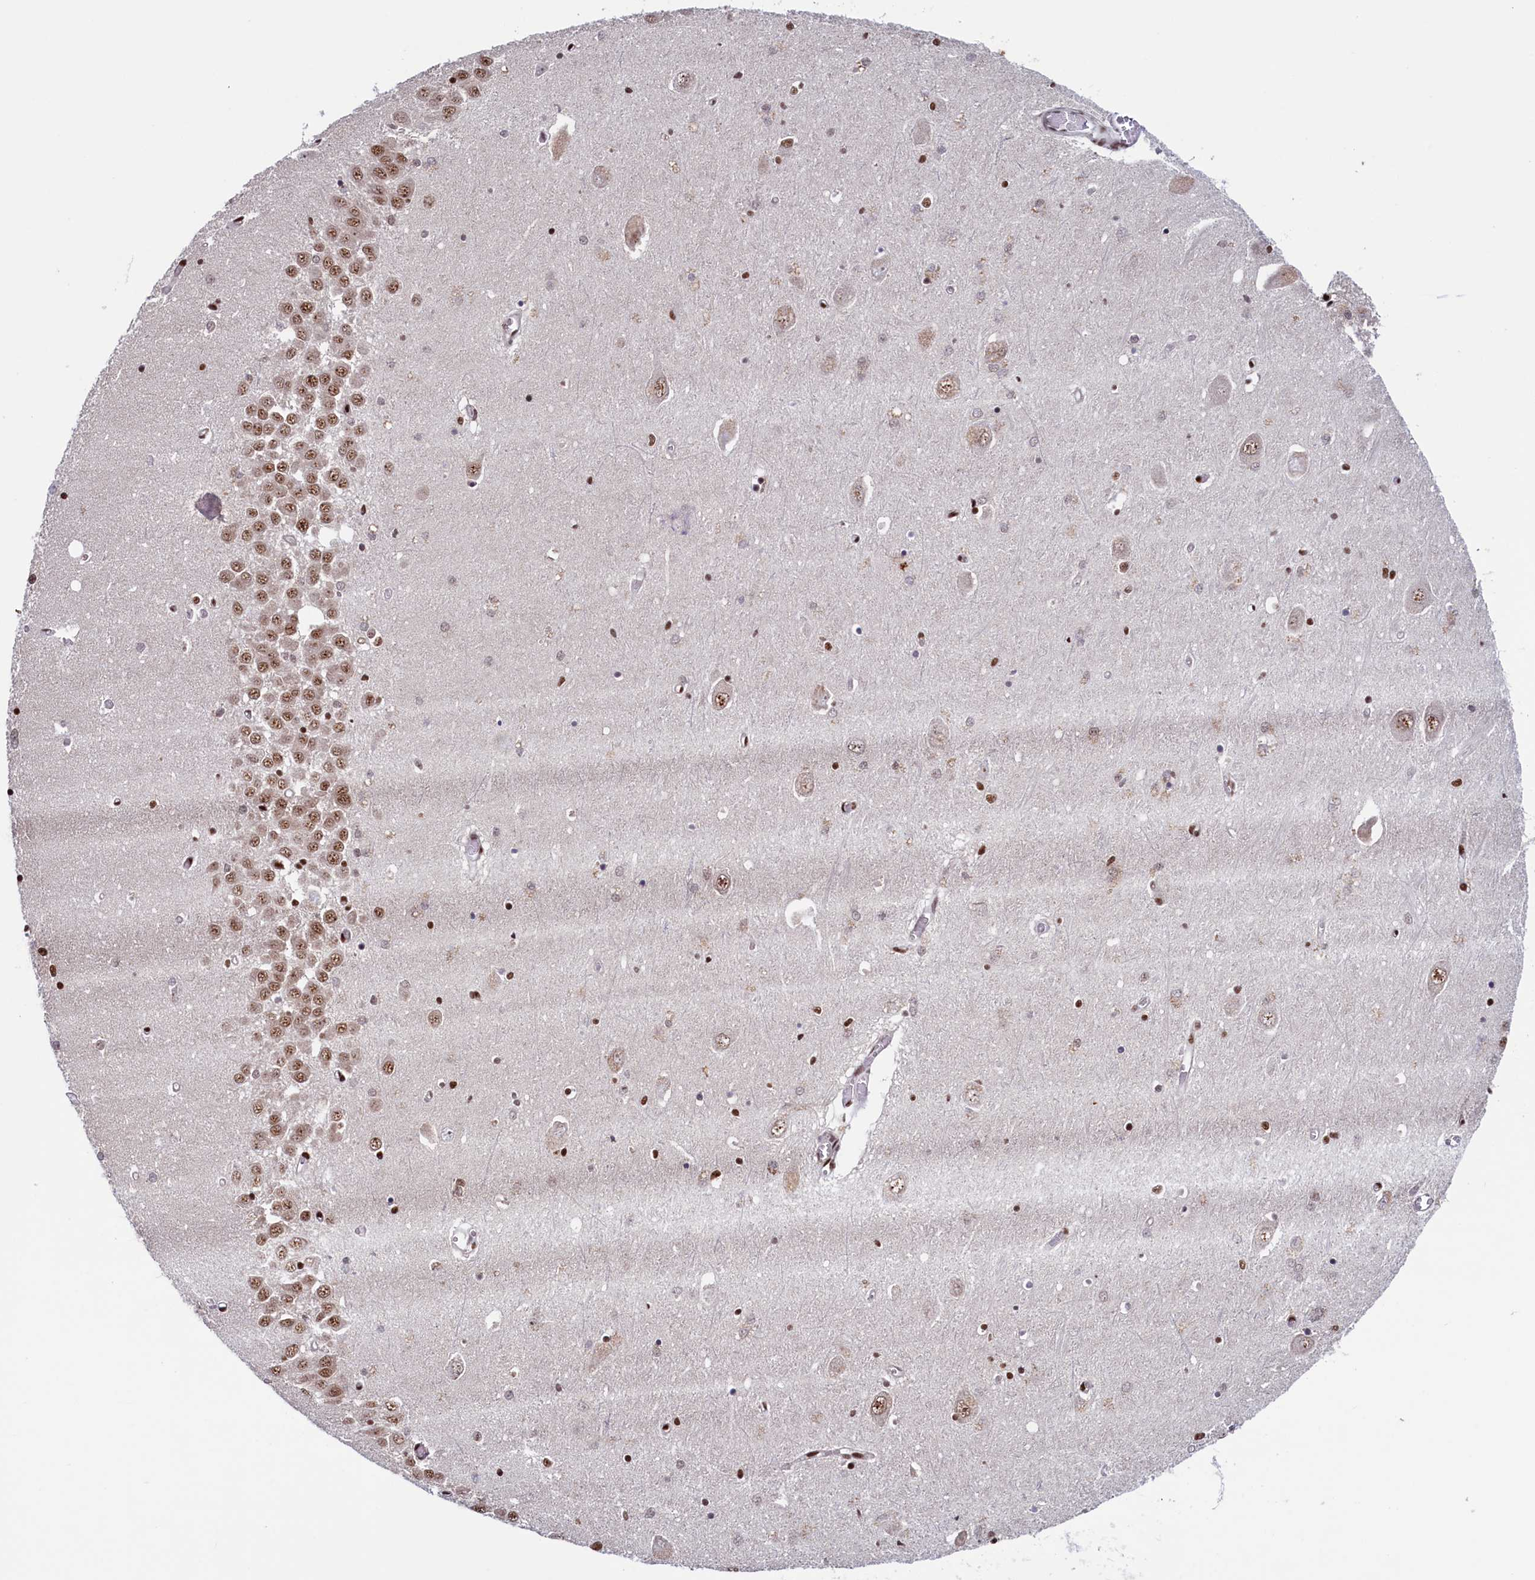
{"staining": {"intensity": "strong", "quantity": "25%-75%", "location": "nuclear"}, "tissue": "hippocampus", "cell_type": "Glial cells", "image_type": "normal", "snomed": [{"axis": "morphology", "description": "Normal tissue, NOS"}, {"axis": "topography", "description": "Hippocampus"}], "caption": "A high amount of strong nuclear staining is seen in about 25%-75% of glial cells in normal hippocampus. Ihc stains the protein in brown and the nuclei are stained blue.", "gene": "ZC3H18", "patient": {"sex": "male", "age": 70}}